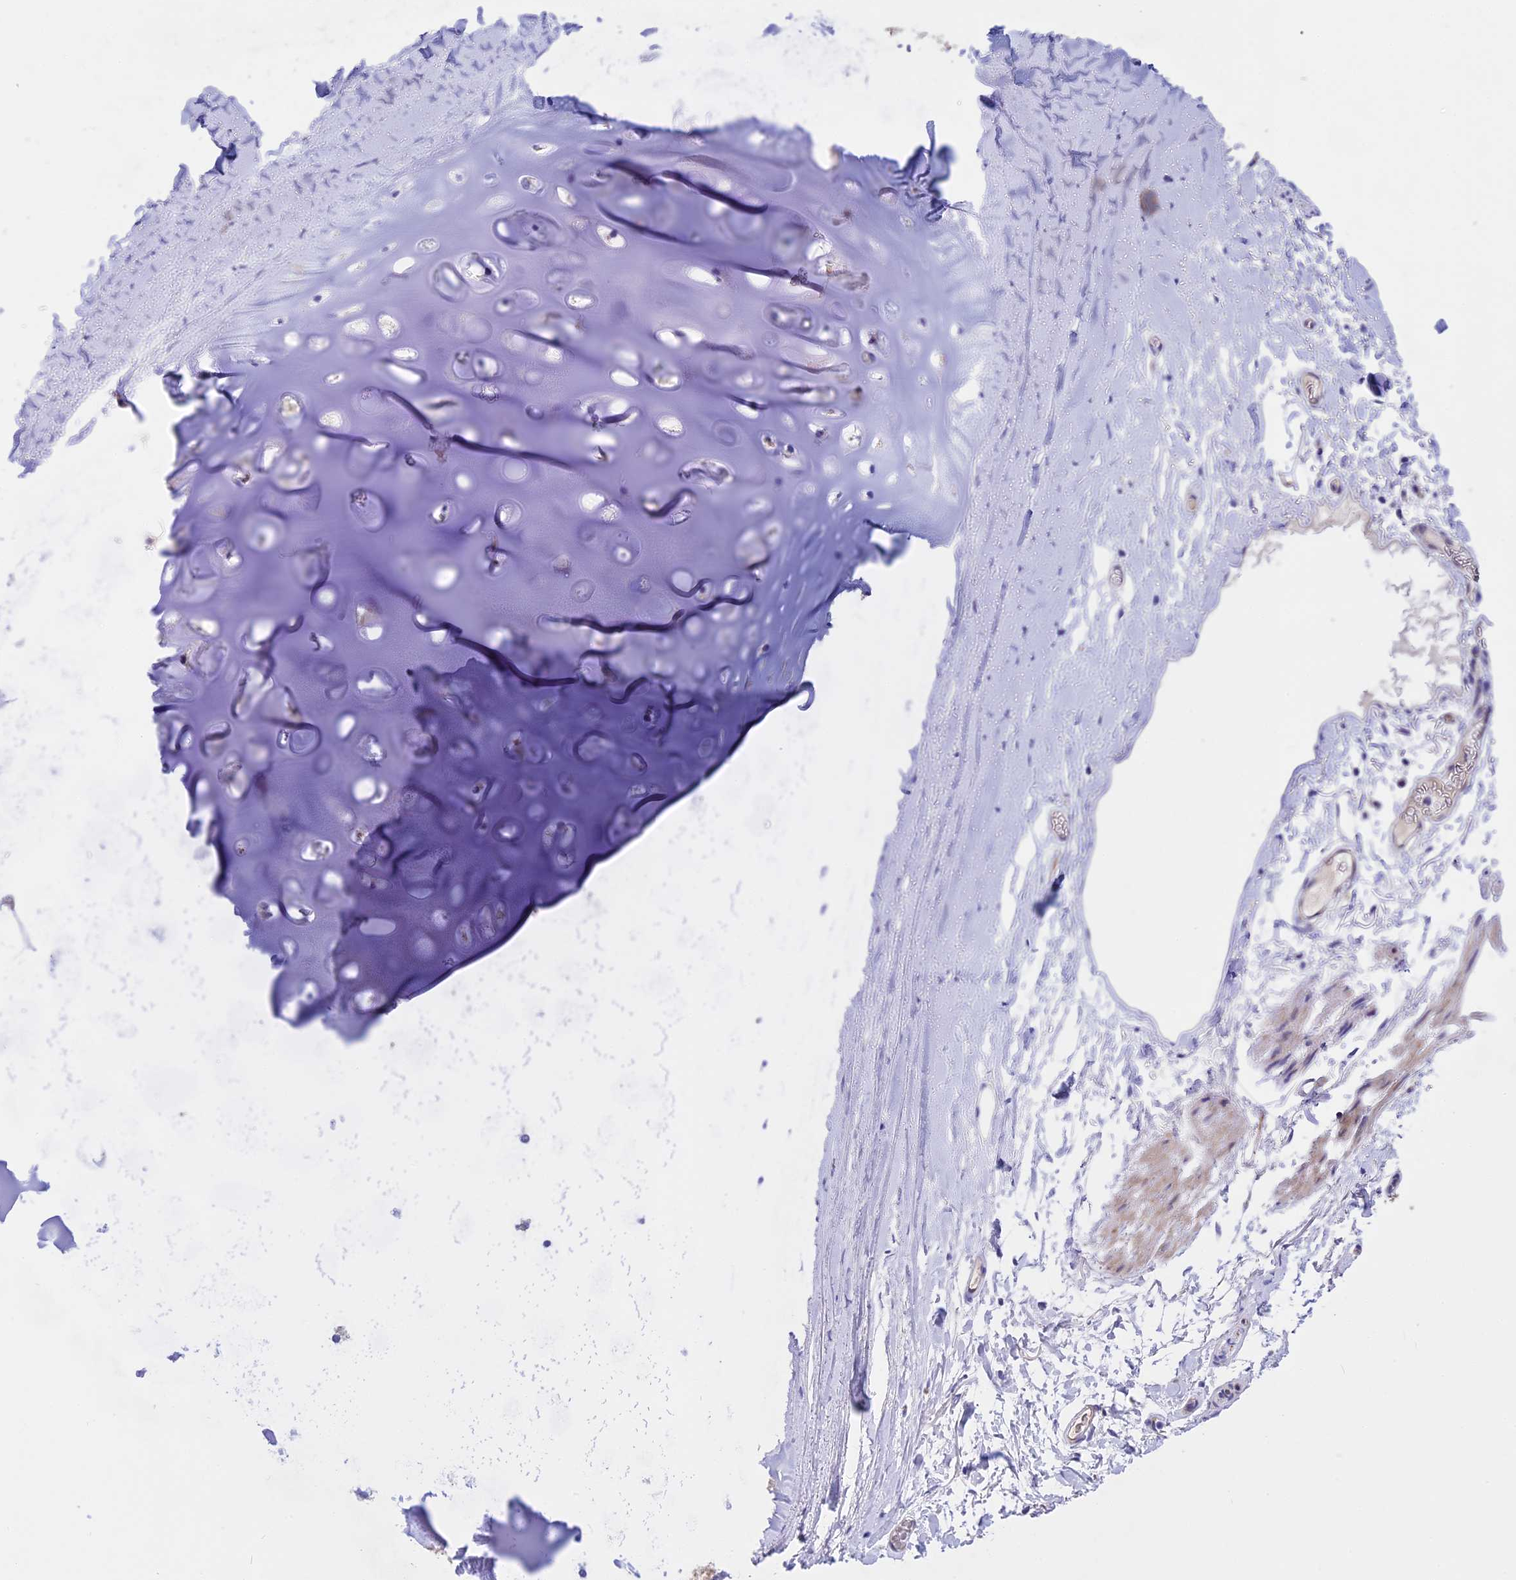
{"staining": {"intensity": "negative", "quantity": "none", "location": "none"}, "tissue": "adipose tissue", "cell_type": "Adipocytes", "image_type": "normal", "snomed": [{"axis": "morphology", "description": "Normal tissue, NOS"}, {"axis": "topography", "description": "Lymph node"}, {"axis": "topography", "description": "Bronchus"}], "caption": "Histopathology image shows no protein positivity in adipocytes of unremarkable adipose tissue. (DAB (3,3'-diaminobenzidine) immunohistochemistry (IHC) with hematoxylin counter stain).", "gene": "TMEM138", "patient": {"sex": "male", "age": 63}}